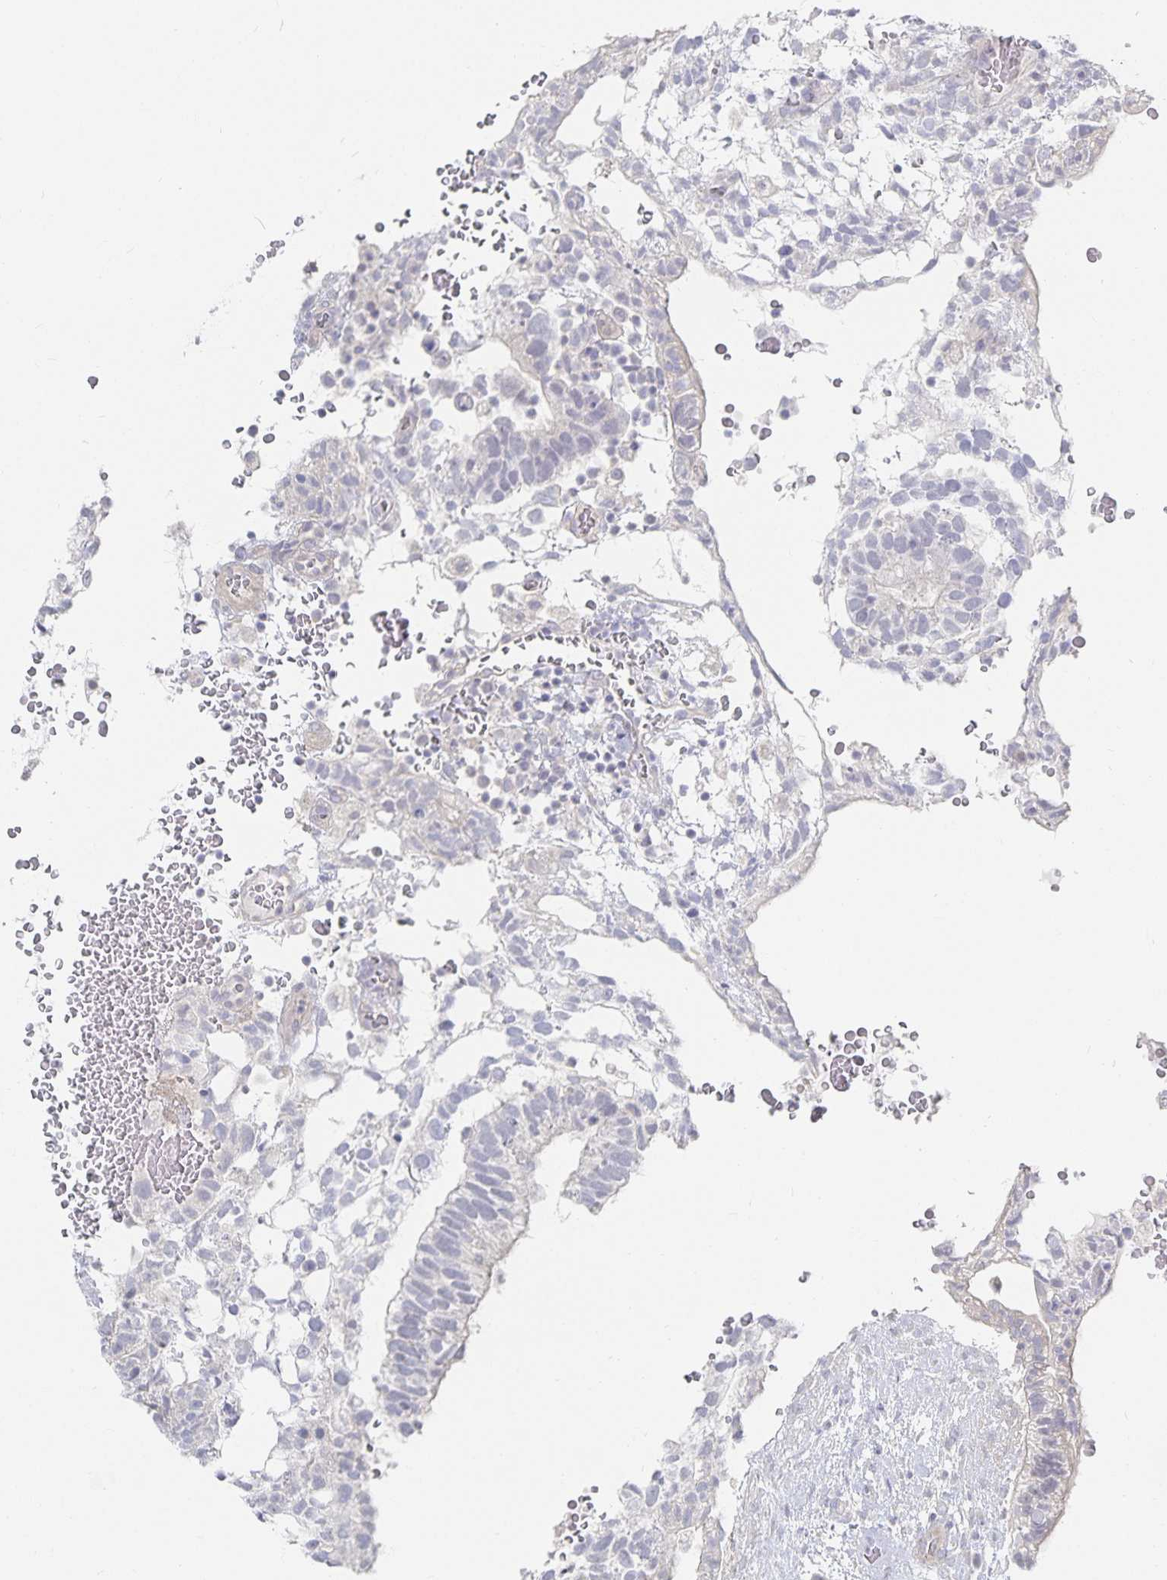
{"staining": {"intensity": "negative", "quantity": "none", "location": "none"}, "tissue": "testis cancer", "cell_type": "Tumor cells", "image_type": "cancer", "snomed": [{"axis": "morphology", "description": "Carcinoma, Embryonal, NOS"}, {"axis": "topography", "description": "Testis"}], "caption": "Immunohistochemical staining of testis cancer exhibits no significant expression in tumor cells. (Stains: DAB (3,3'-diaminobenzidine) IHC with hematoxylin counter stain, Microscopy: brightfield microscopy at high magnification).", "gene": "DNAH9", "patient": {"sex": "male", "age": 32}}